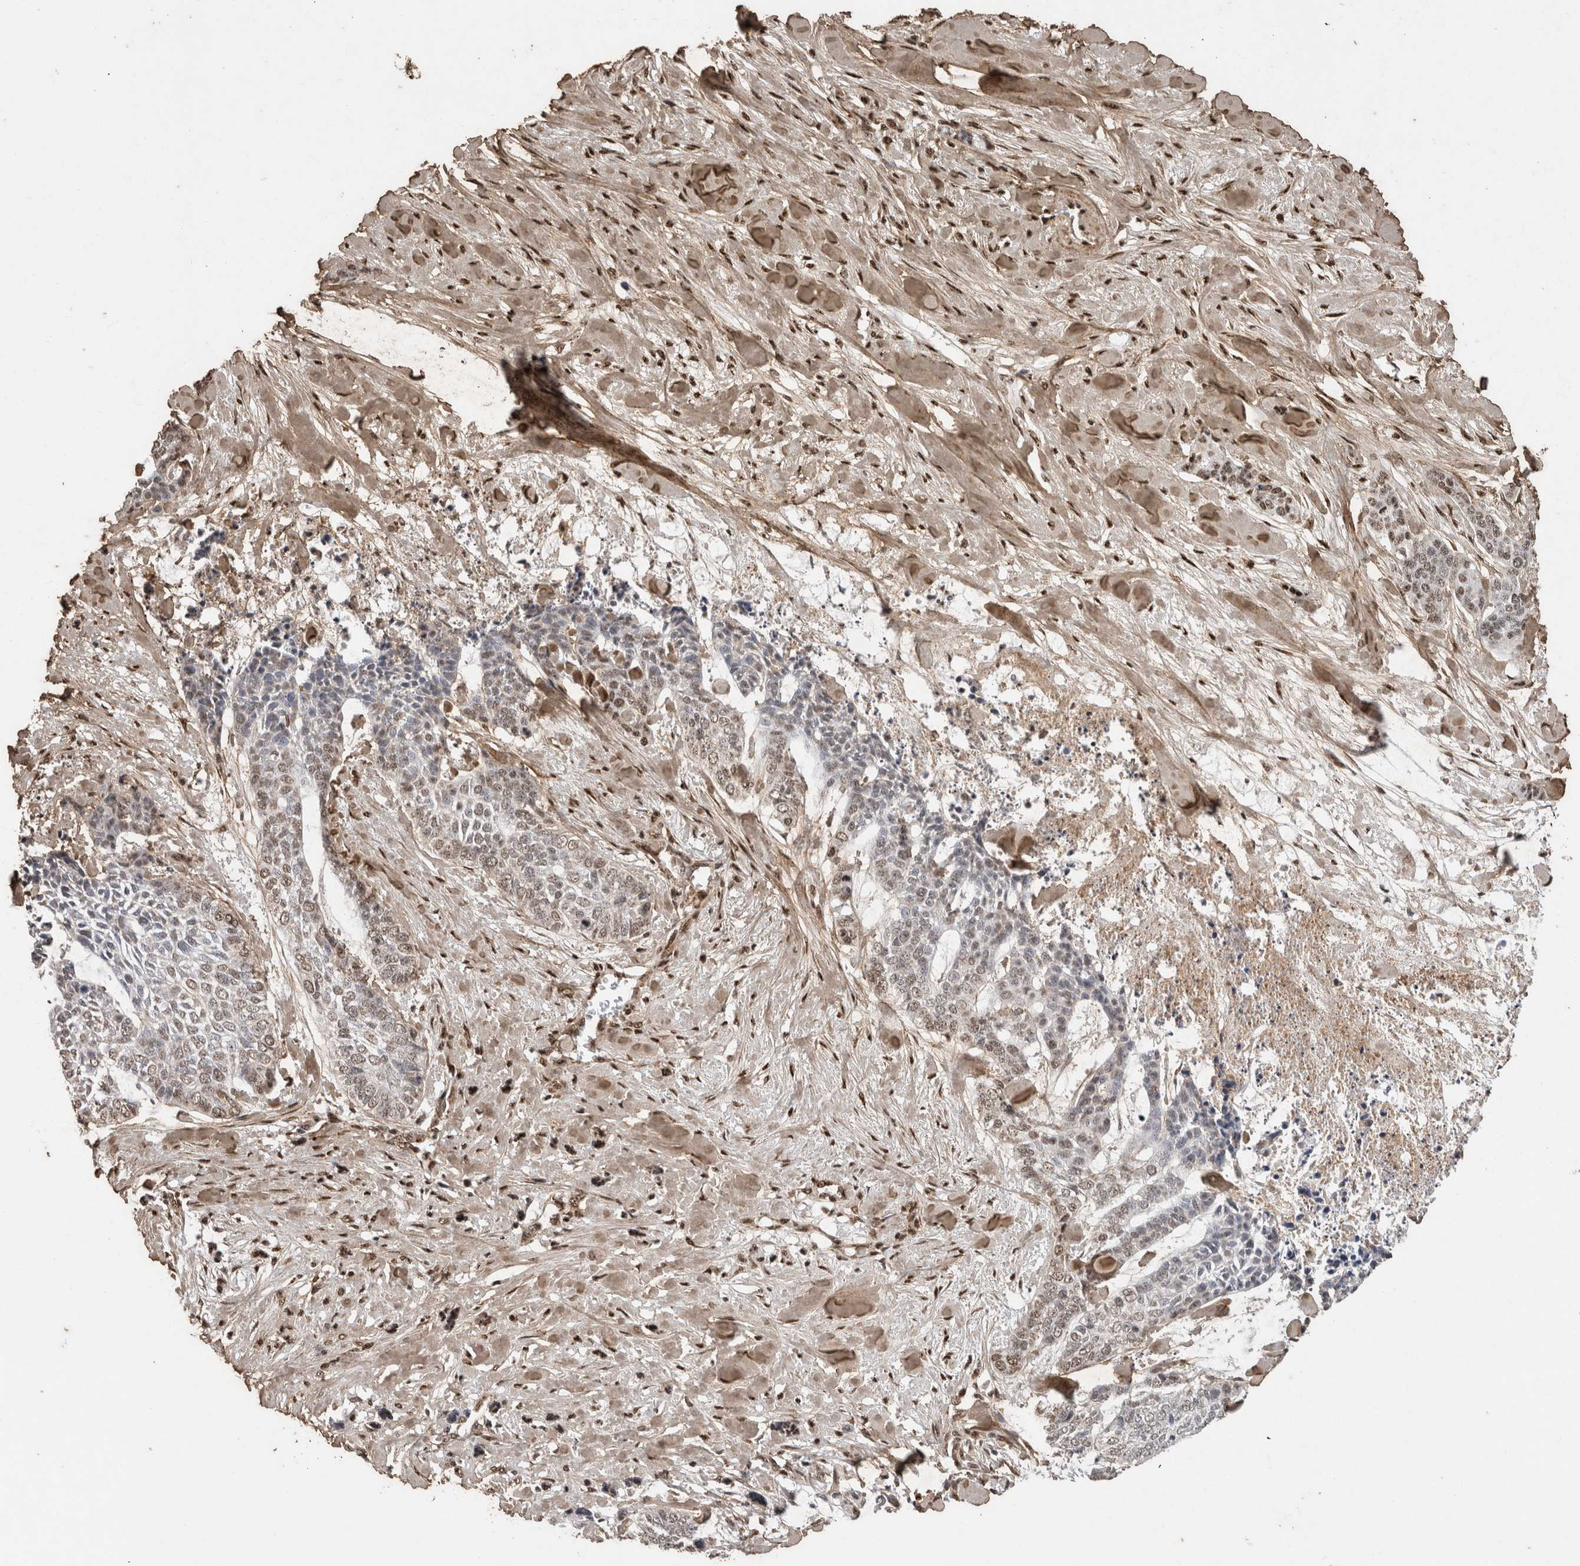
{"staining": {"intensity": "moderate", "quantity": "25%-75%", "location": "nuclear"}, "tissue": "skin cancer", "cell_type": "Tumor cells", "image_type": "cancer", "snomed": [{"axis": "morphology", "description": "Basal cell carcinoma"}, {"axis": "topography", "description": "Skin"}], "caption": "A brown stain labels moderate nuclear staining of a protein in human skin cancer tumor cells.", "gene": "C1QTNF5", "patient": {"sex": "female", "age": 64}}